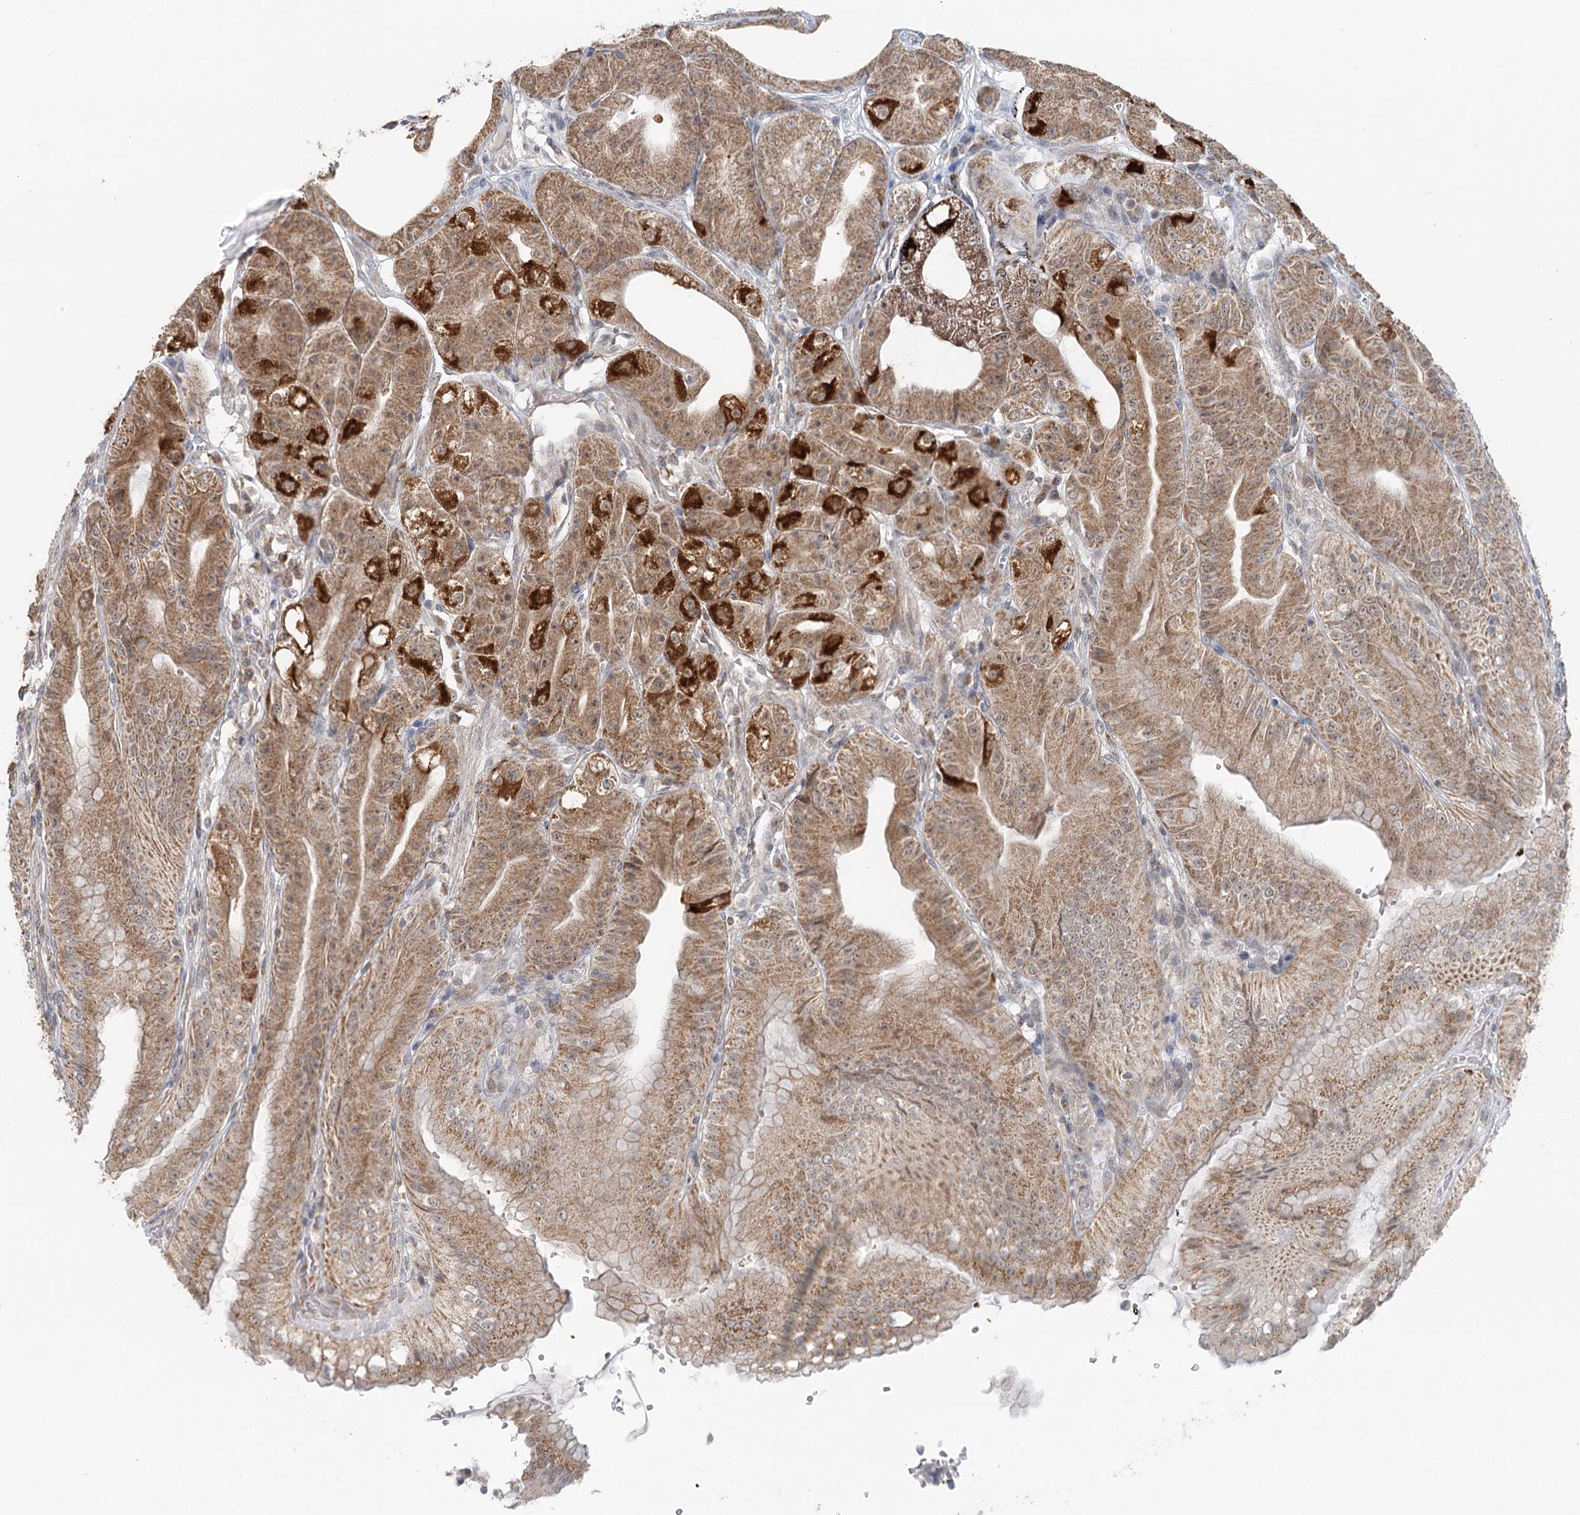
{"staining": {"intensity": "strong", "quantity": ">75%", "location": "cytoplasmic/membranous"}, "tissue": "stomach", "cell_type": "Glandular cells", "image_type": "normal", "snomed": [{"axis": "morphology", "description": "Normal tissue, NOS"}, {"axis": "topography", "description": "Stomach, upper"}, {"axis": "topography", "description": "Stomach, lower"}], "caption": "A histopathology image of stomach stained for a protein shows strong cytoplasmic/membranous brown staining in glandular cells.", "gene": "RNF150", "patient": {"sex": "male", "age": 71}}